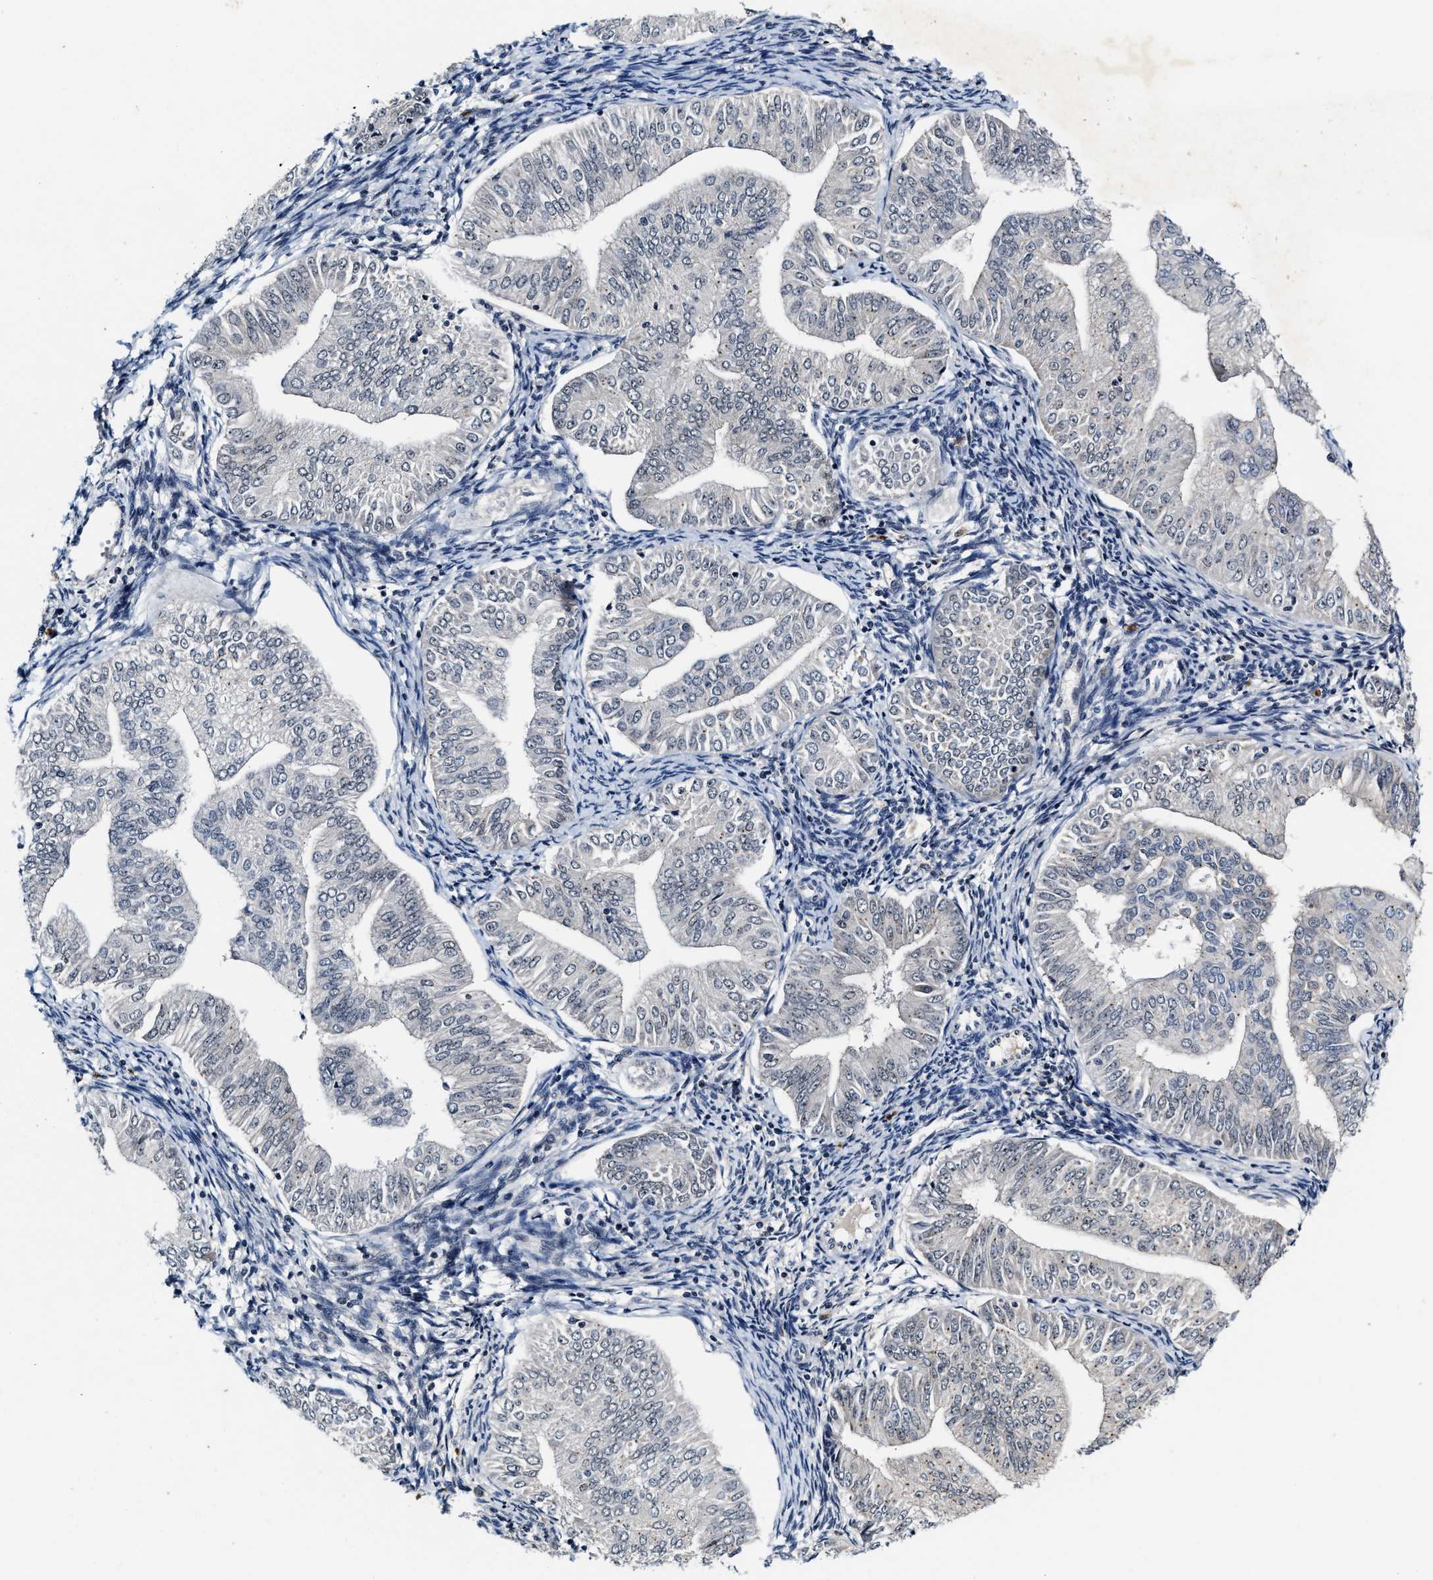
{"staining": {"intensity": "negative", "quantity": "none", "location": "none"}, "tissue": "endometrial cancer", "cell_type": "Tumor cells", "image_type": "cancer", "snomed": [{"axis": "morphology", "description": "Normal tissue, NOS"}, {"axis": "morphology", "description": "Adenocarcinoma, NOS"}, {"axis": "topography", "description": "Endometrium"}], "caption": "Image shows no protein positivity in tumor cells of adenocarcinoma (endometrial) tissue.", "gene": "INIP", "patient": {"sex": "female", "age": 53}}